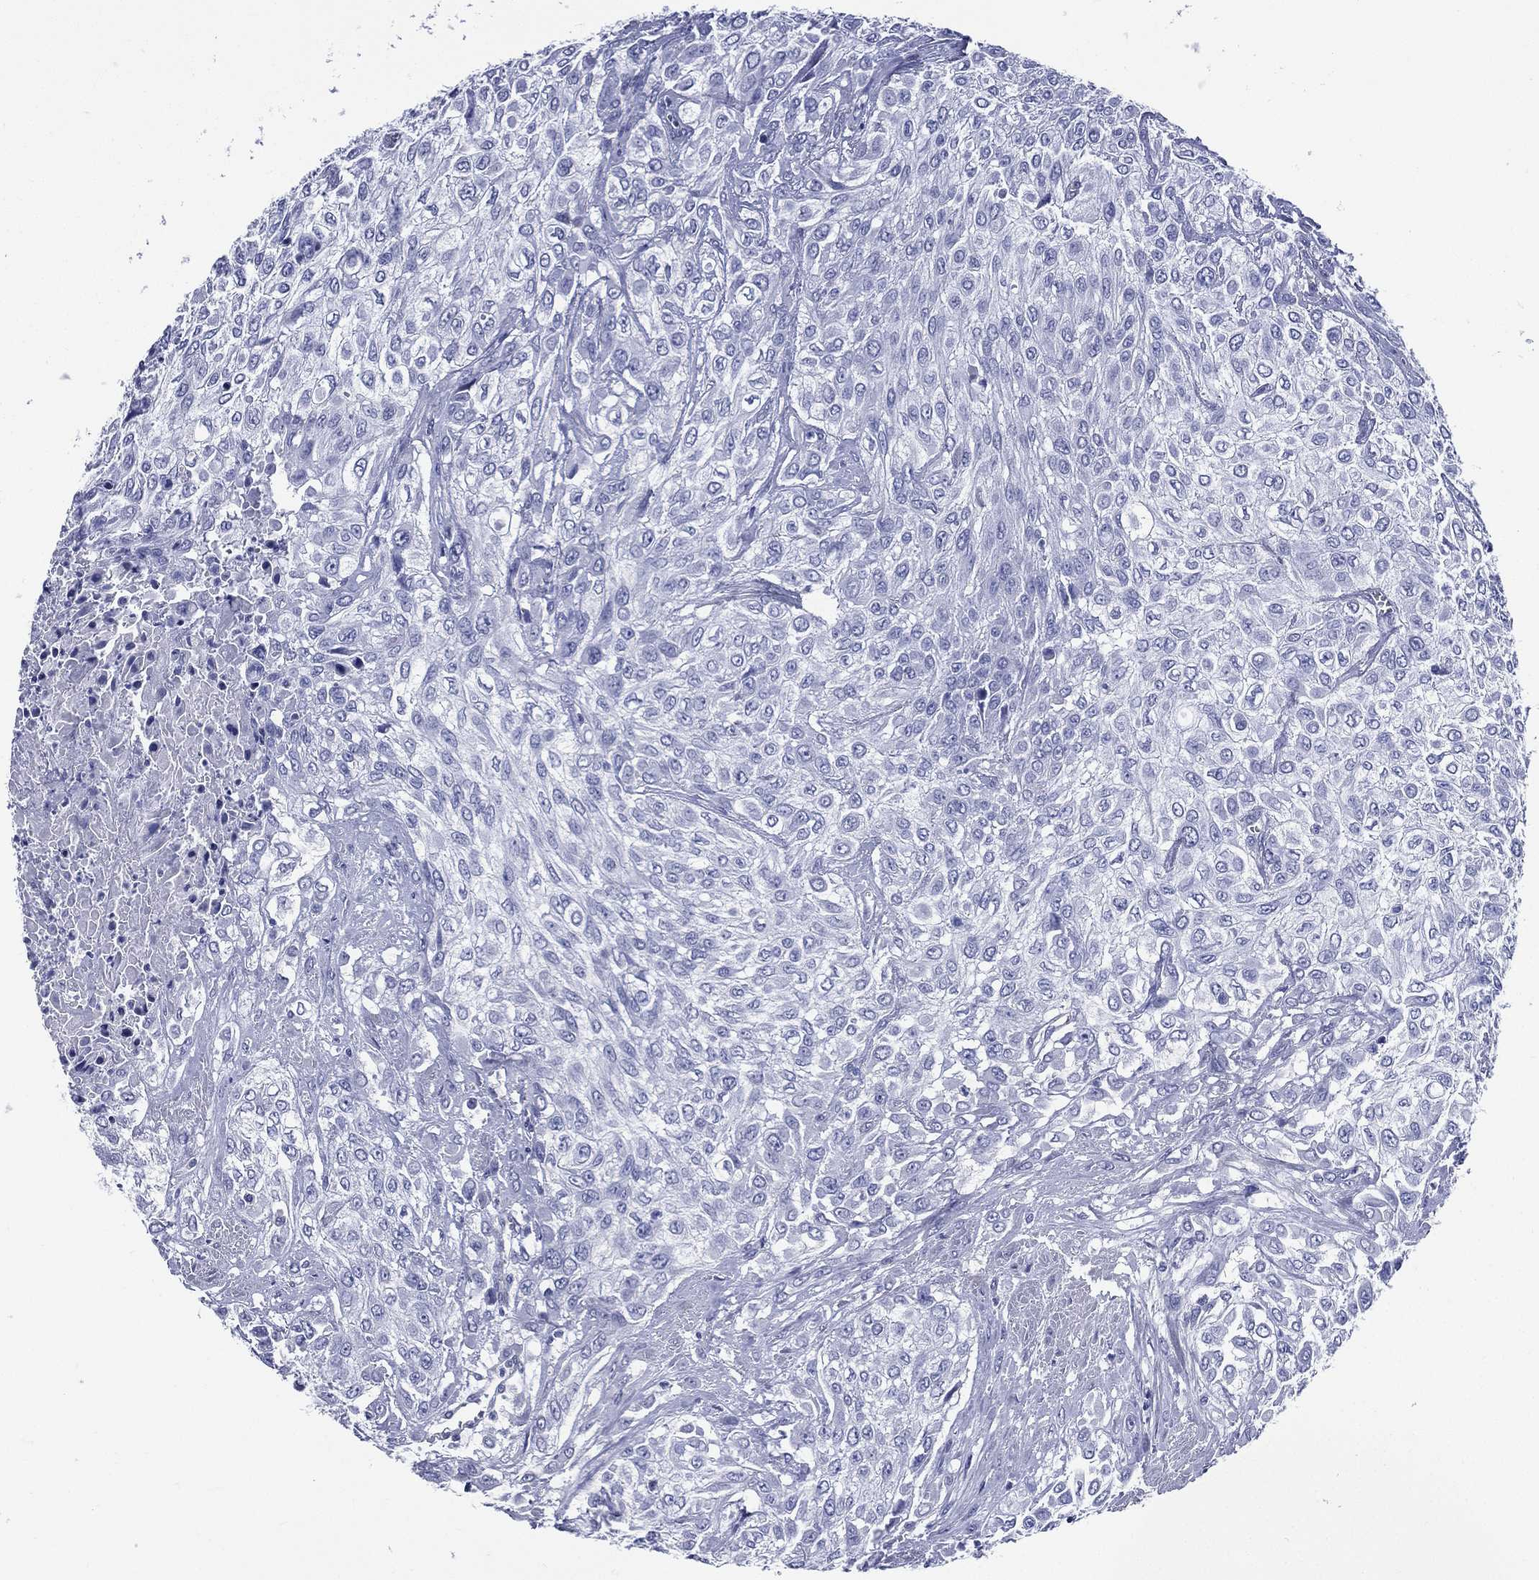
{"staining": {"intensity": "negative", "quantity": "none", "location": "none"}, "tissue": "urothelial cancer", "cell_type": "Tumor cells", "image_type": "cancer", "snomed": [{"axis": "morphology", "description": "Urothelial carcinoma, High grade"}, {"axis": "topography", "description": "Urinary bladder"}], "caption": "IHC of human high-grade urothelial carcinoma exhibits no positivity in tumor cells.", "gene": "DPYS", "patient": {"sex": "male", "age": 57}}